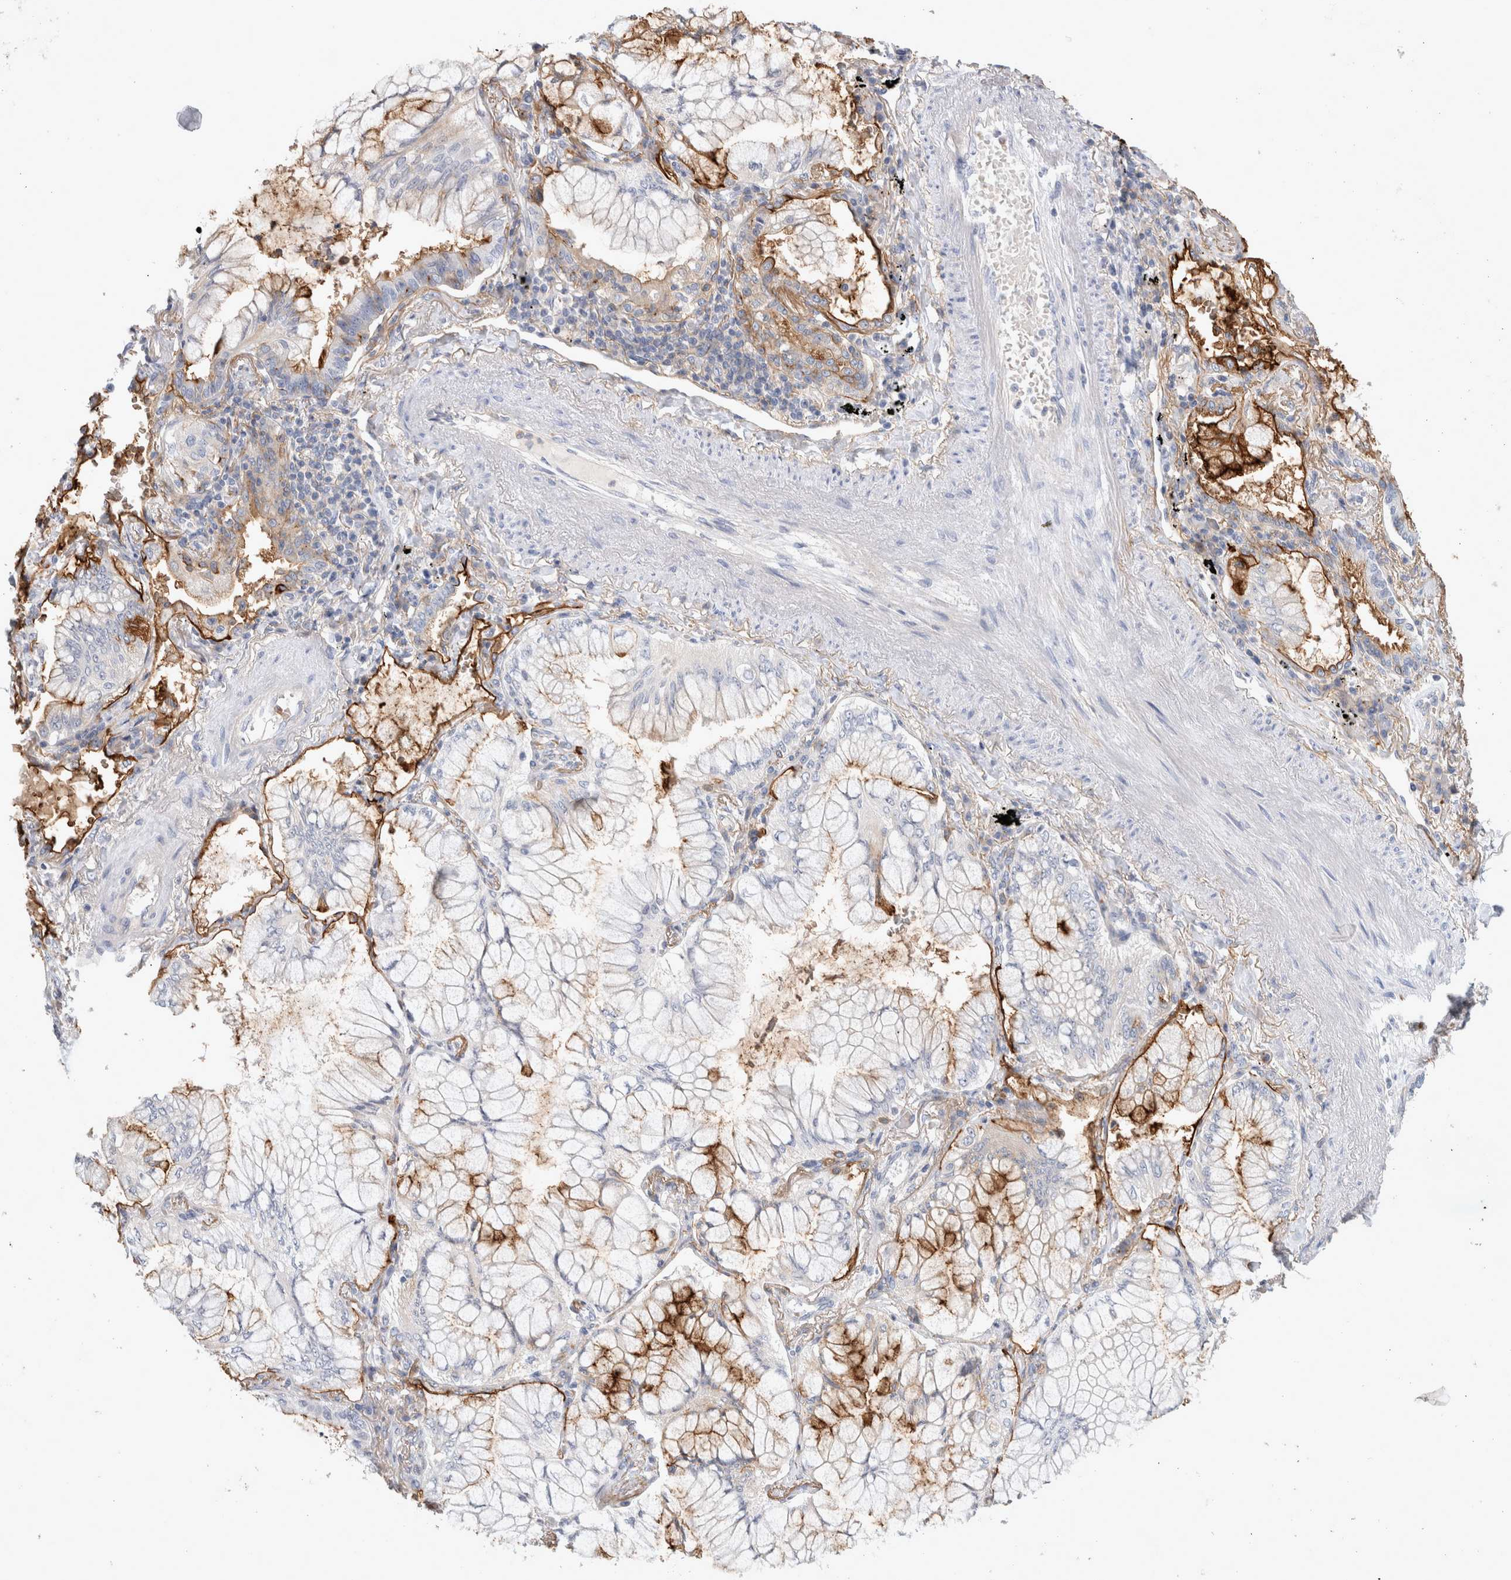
{"staining": {"intensity": "strong", "quantity": ">75%", "location": "cytoplasmic/membranous"}, "tissue": "lung cancer", "cell_type": "Tumor cells", "image_type": "cancer", "snomed": [{"axis": "morphology", "description": "Adenocarcinoma, NOS"}, {"axis": "topography", "description": "Lung"}], "caption": "Protein expression analysis of lung adenocarcinoma exhibits strong cytoplasmic/membranous staining in approximately >75% of tumor cells.", "gene": "CD55", "patient": {"sex": "female", "age": 70}}